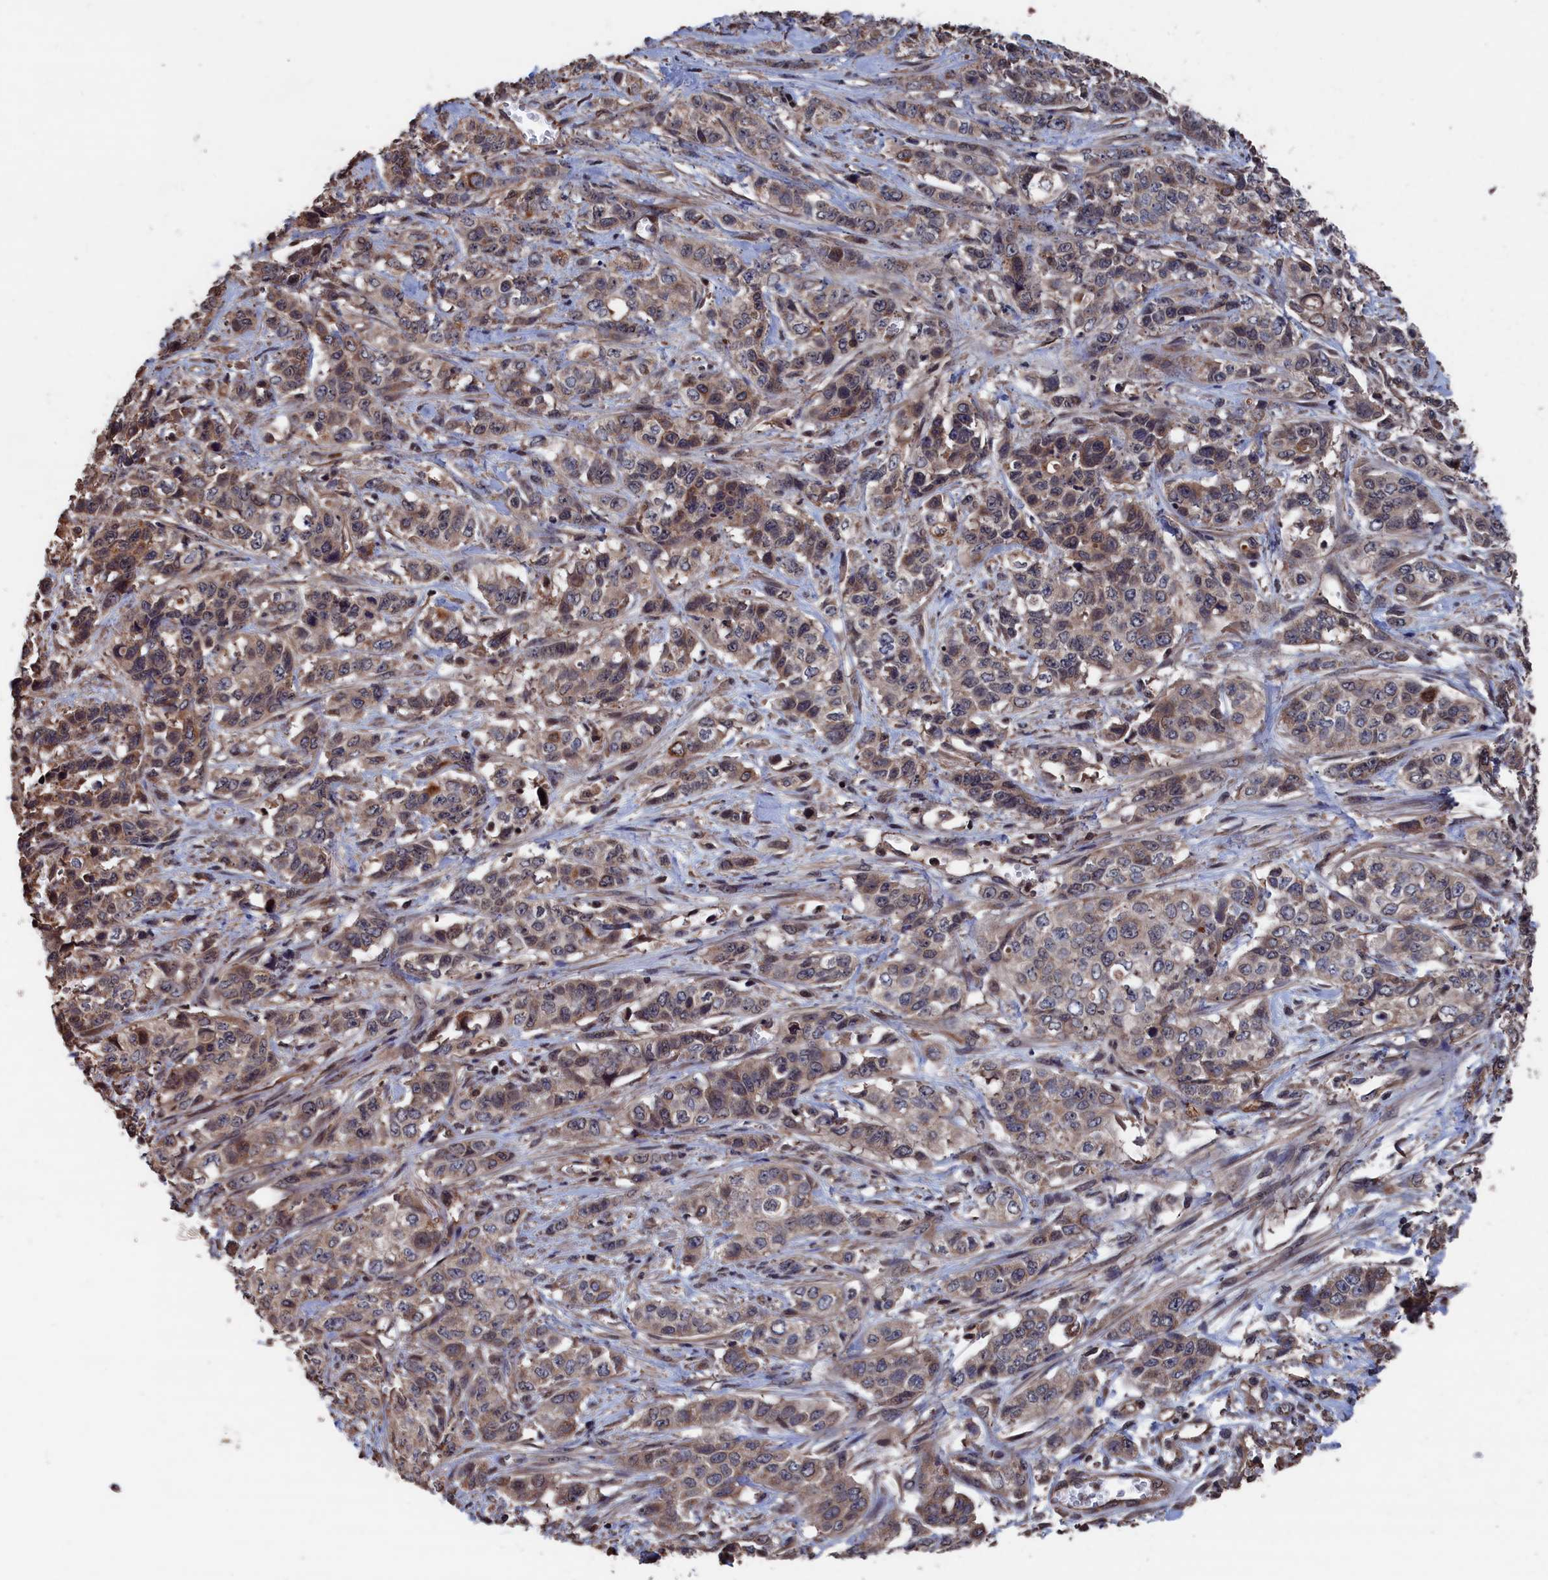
{"staining": {"intensity": "weak", "quantity": "25%-75%", "location": "cytoplasmic/membranous"}, "tissue": "stomach cancer", "cell_type": "Tumor cells", "image_type": "cancer", "snomed": [{"axis": "morphology", "description": "Adenocarcinoma, NOS"}, {"axis": "topography", "description": "Stomach, upper"}], "caption": "A low amount of weak cytoplasmic/membranous positivity is appreciated in approximately 25%-75% of tumor cells in adenocarcinoma (stomach) tissue.", "gene": "PDE12", "patient": {"sex": "male", "age": 62}}